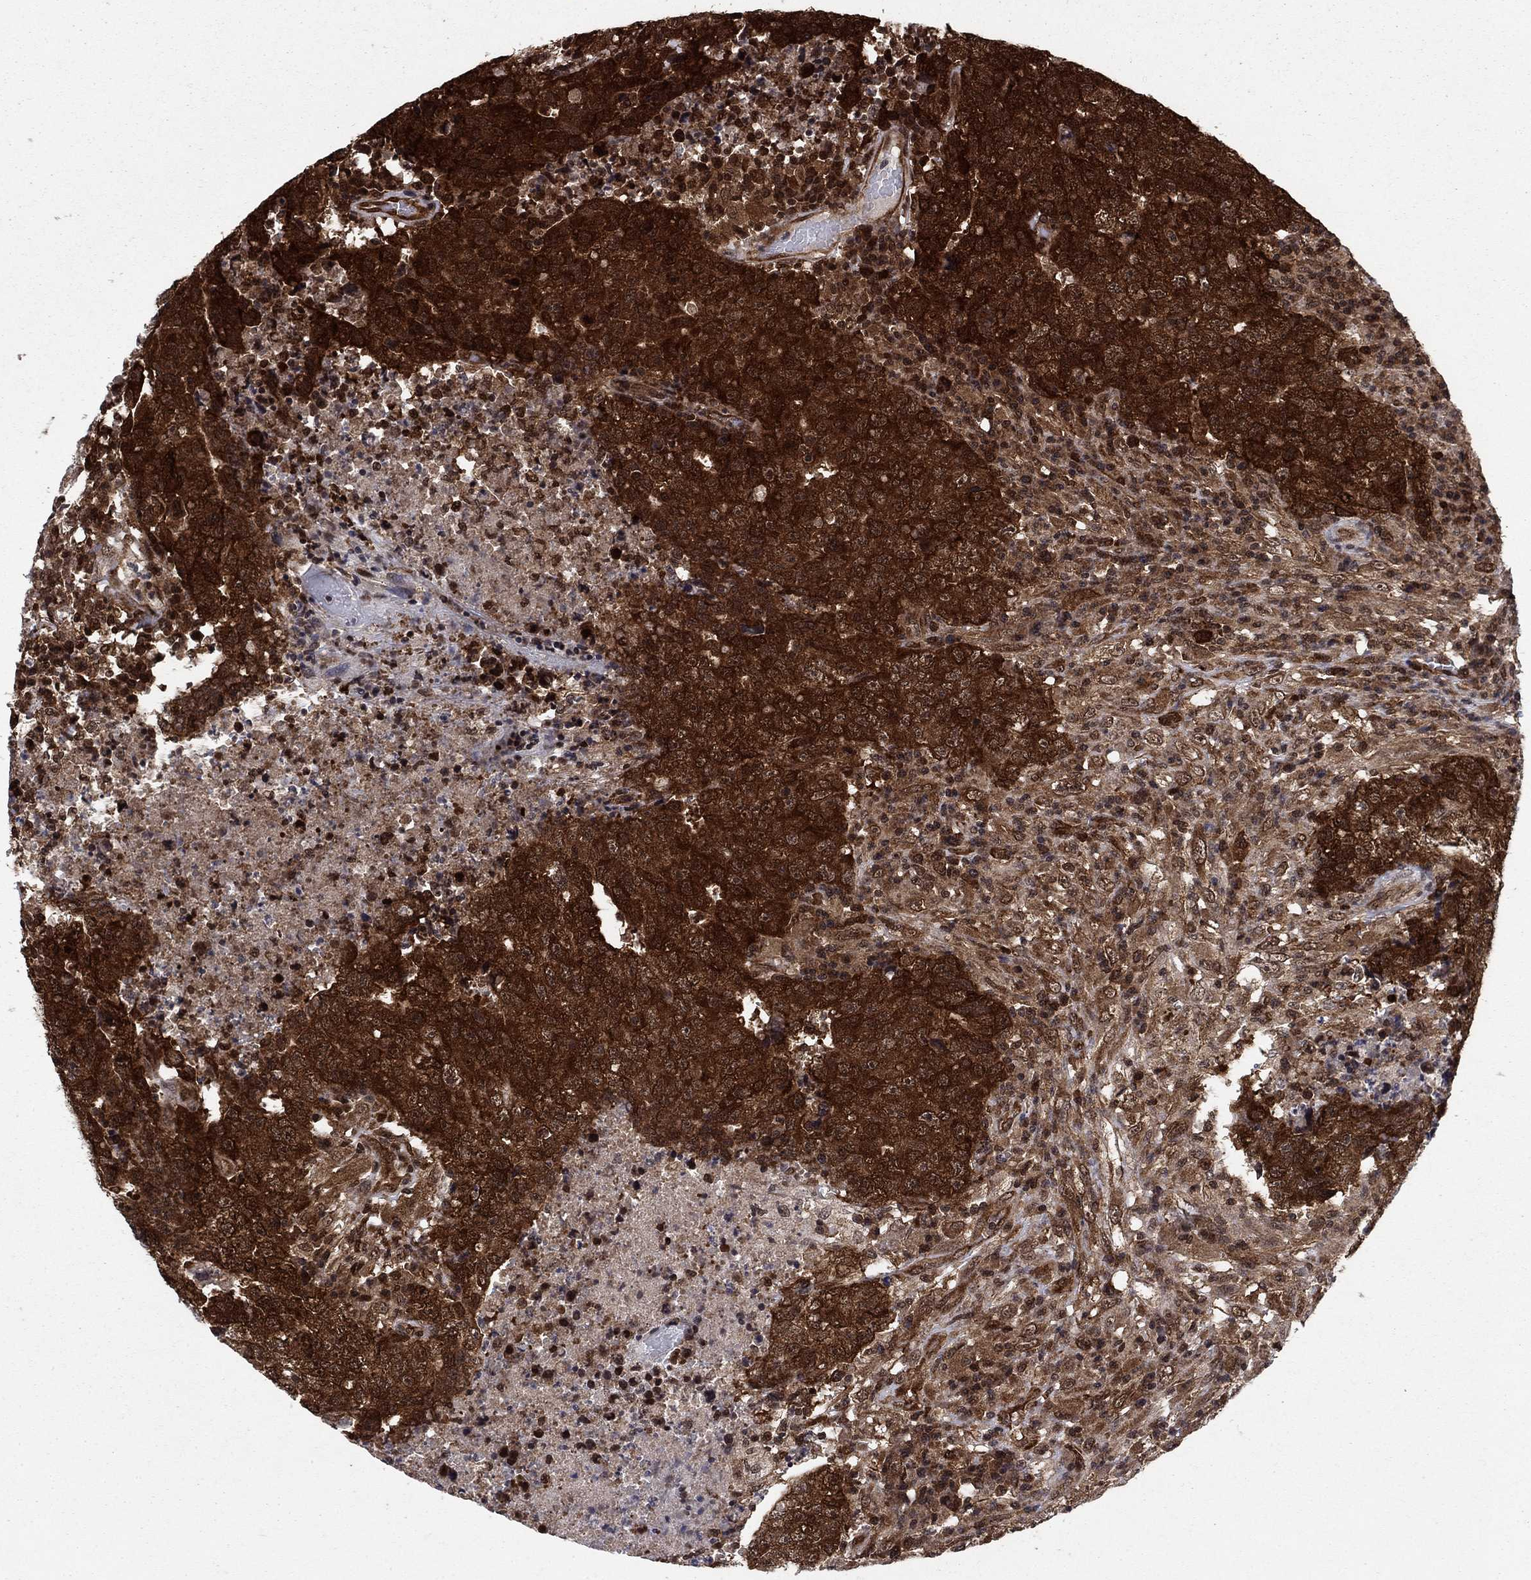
{"staining": {"intensity": "strong", "quantity": ">75%", "location": "cytoplasmic/membranous"}, "tissue": "testis cancer", "cell_type": "Tumor cells", "image_type": "cancer", "snomed": [{"axis": "morphology", "description": "Necrosis, NOS"}, {"axis": "morphology", "description": "Carcinoma, Embryonal, NOS"}, {"axis": "topography", "description": "Testis"}], "caption": "Testis cancer was stained to show a protein in brown. There is high levels of strong cytoplasmic/membranous staining in about >75% of tumor cells.", "gene": "DNAJA1", "patient": {"sex": "male", "age": 19}}